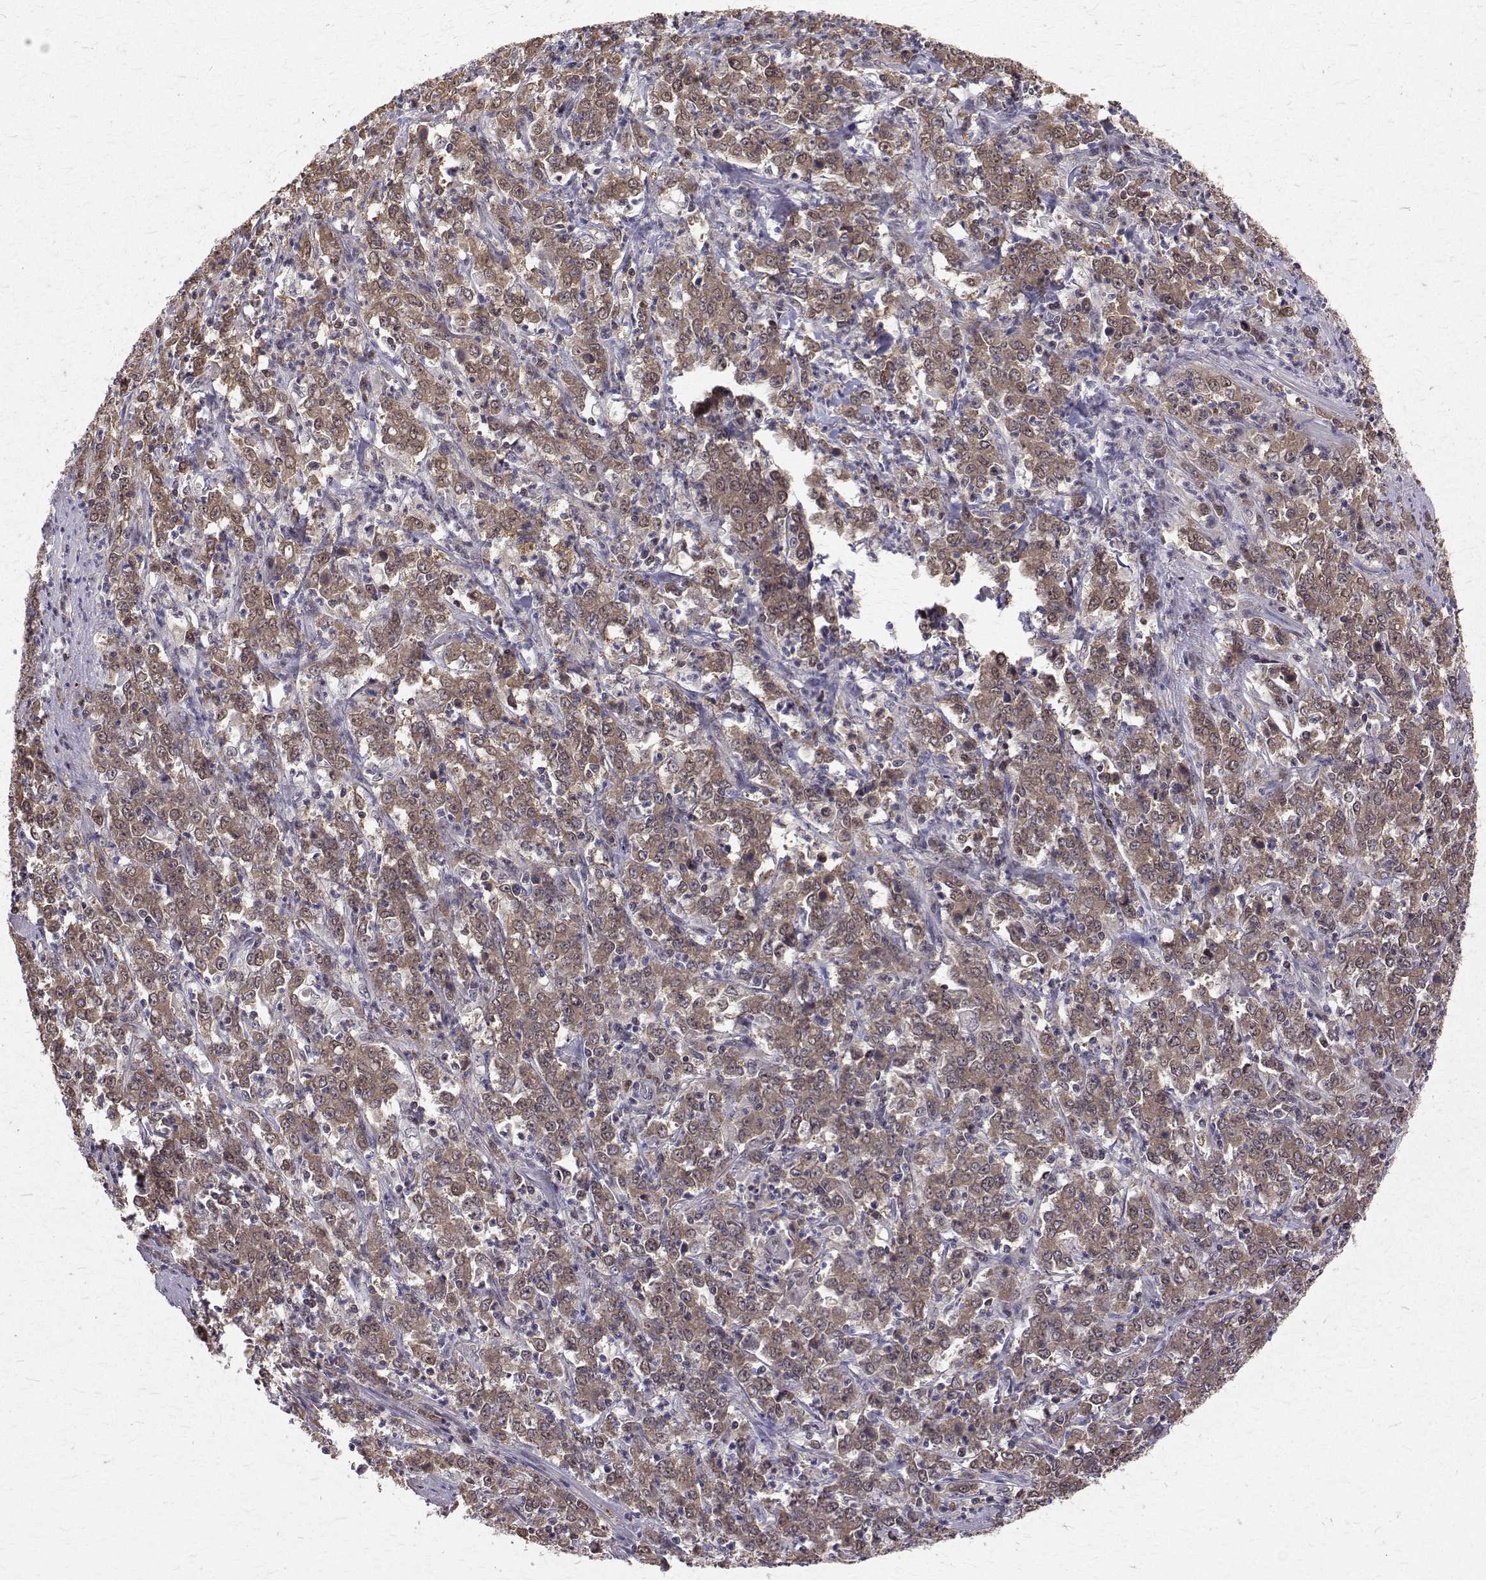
{"staining": {"intensity": "weak", "quantity": ">75%", "location": "cytoplasmic/membranous,nuclear"}, "tissue": "stomach cancer", "cell_type": "Tumor cells", "image_type": "cancer", "snomed": [{"axis": "morphology", "description": "Adenocarcinoma, NOS"}, {"axis": "topography", "description": "Stomach, lower"}], "caption": "Stomach cancer (adenocarcinoma) stained for a protein (brown) displays weak cytoplasmic/membranous and nuclear positive staining in approximately >75% of tumor cells.", "gene": "NIF3L1", "patient": {"sex": "female", "age": 71}}